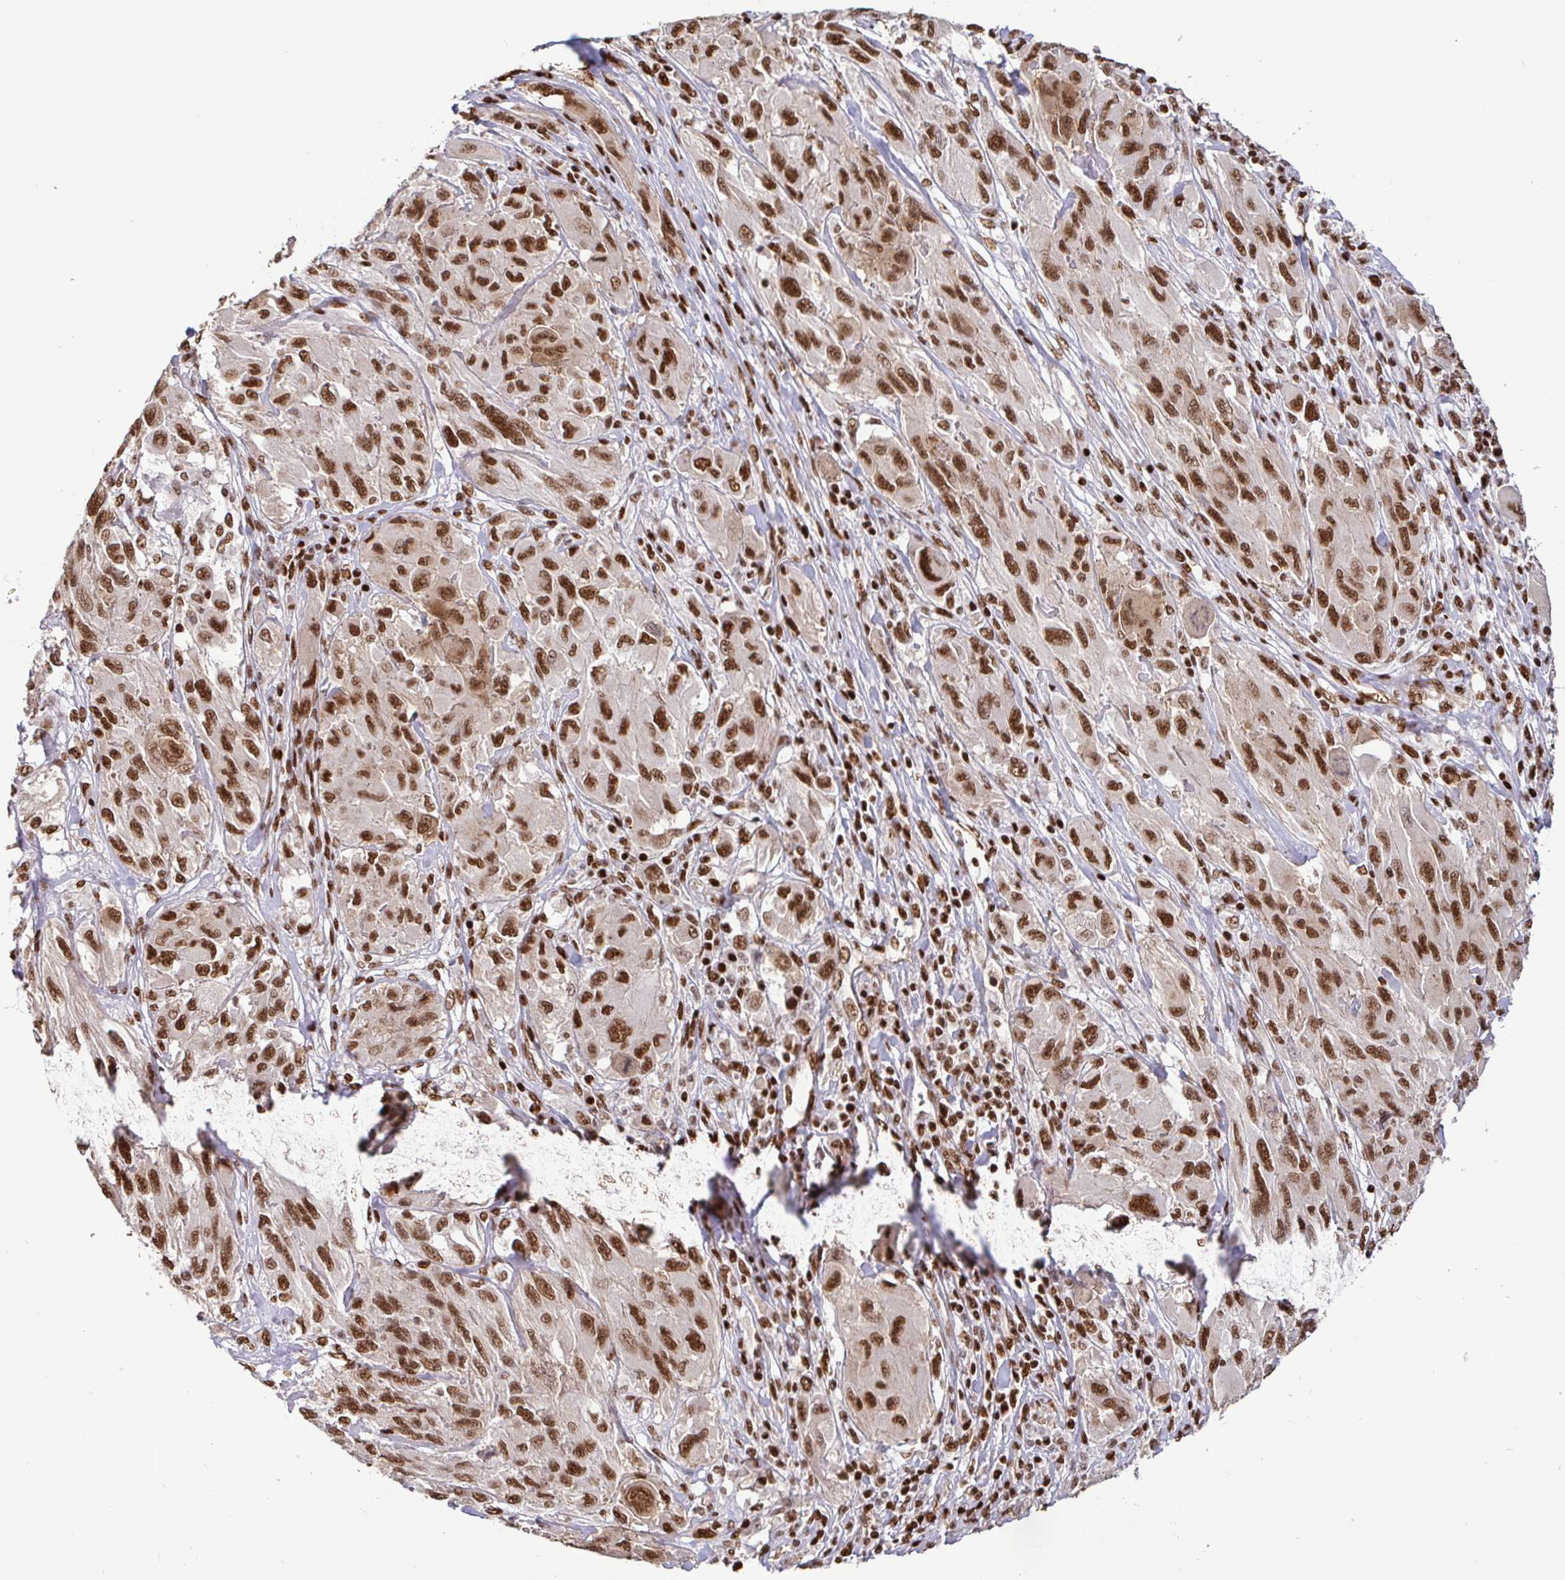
{"staining": {"intensity": "strong", "quantity": ">75%", "location": "nuclear"}, "tissue": "melanoma", "cell_type": "Tumor cells", "image_type": "cancer", "snomed": [{"axis": "morphology", "description": "Malignant melanoma, NOS"}, {"axis": "topography", "description": "Skin"}], "caption": "Tumor cells show high levels of strong nuclear expression in about >75% of cells in human melanoma.", "gene": "SP3", "patient": {"sex": "female", "age": 91}}